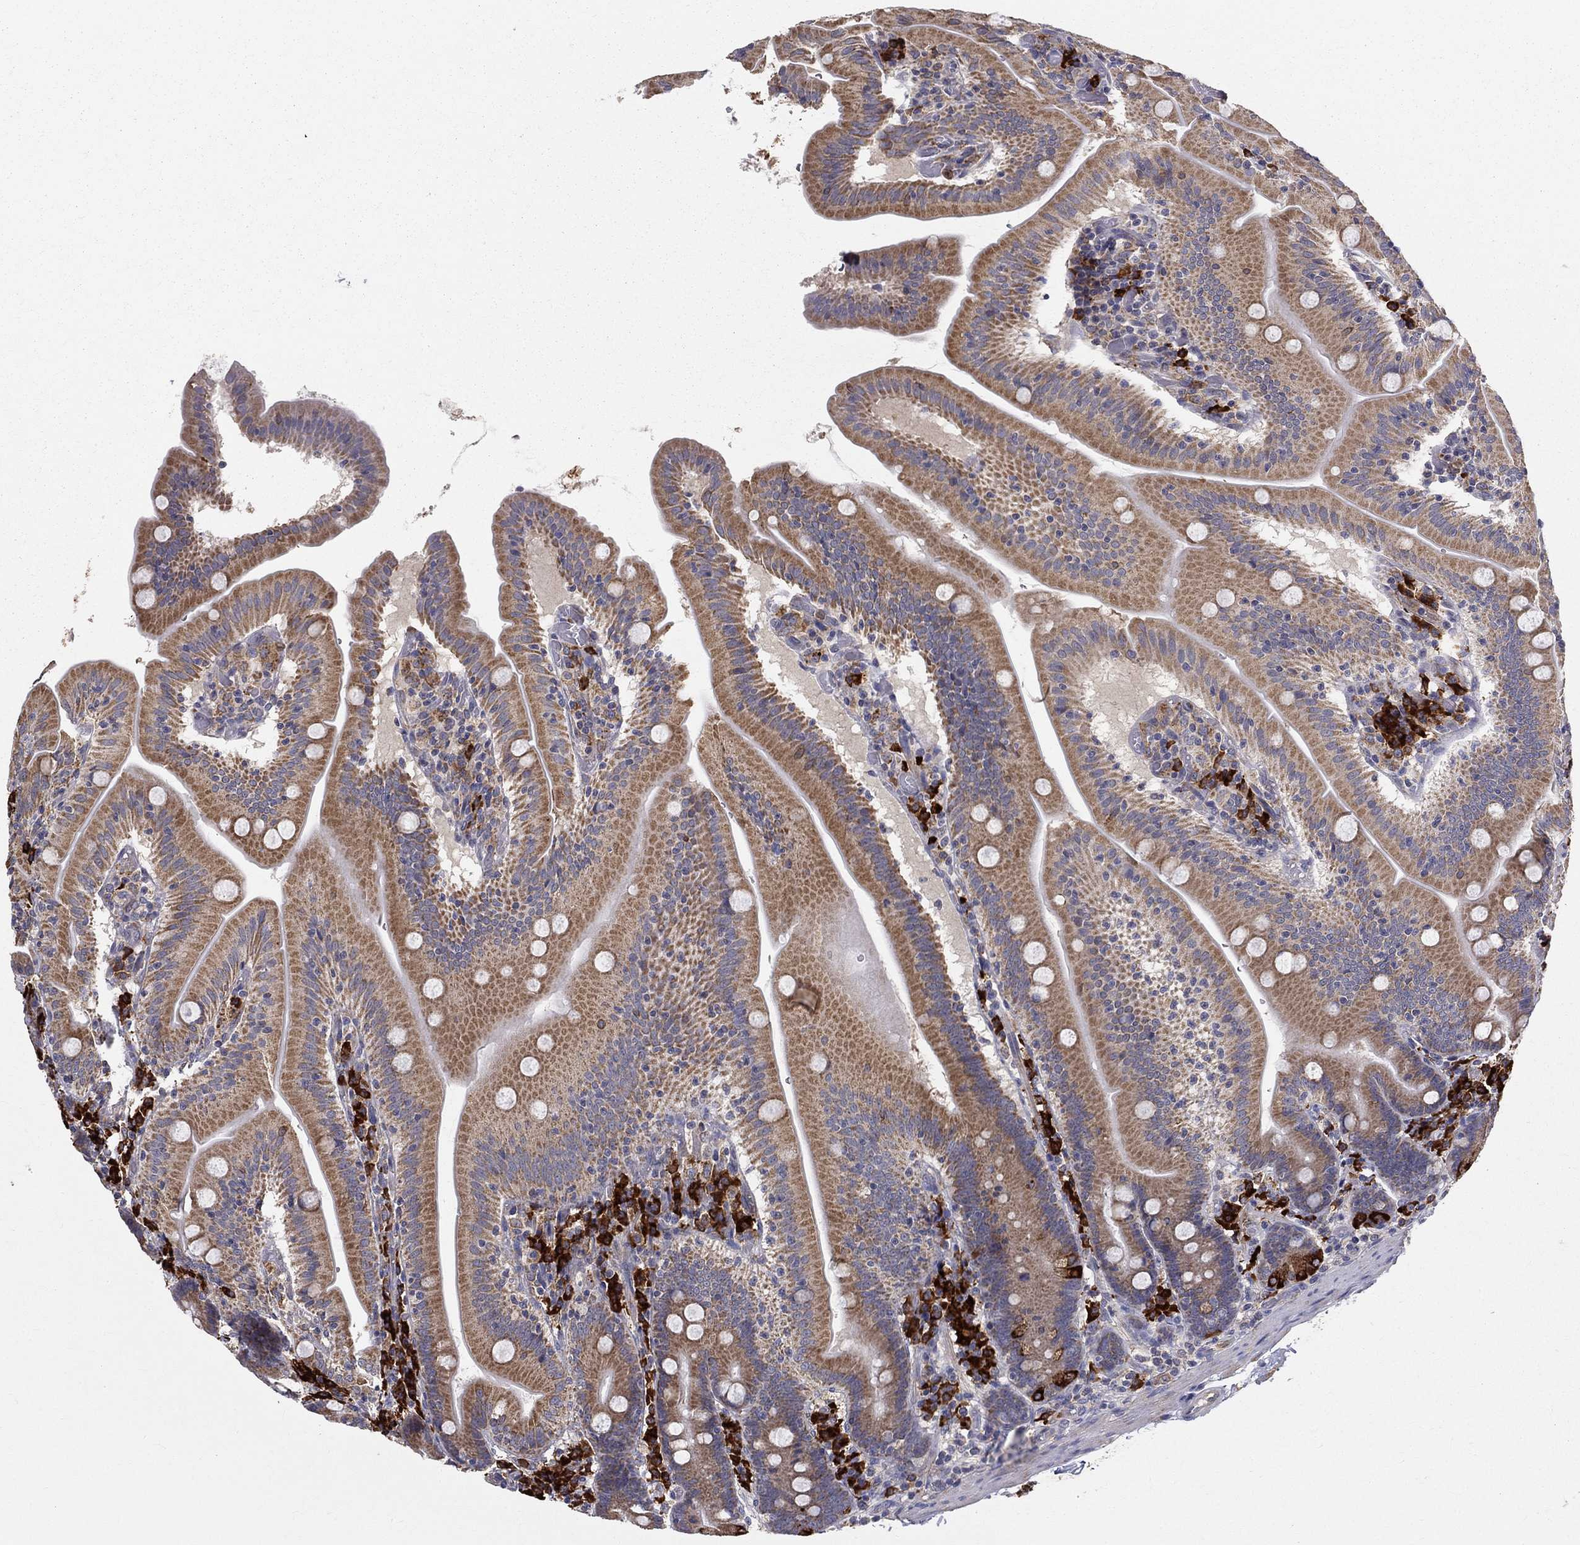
{"staining": {"intensity": "moderate", "quantity": ">75%", "location": "cytoplasmic/membranous"}, "tissue": "small intestine", "cell_type": "Glandular cells", "image_type": "normal", "snomed": [{"axis": "morphology", "description": "Normal tissue, NOS"}, {"axis": "topography", "description": "Small intestine"}], "caption": "Immunohistochemical staining of benign human small intestine reveals medium levels of moderate cytoplasmic/membranous expression in approximately >75% of glandular cells.", "gene": "PRDX4", "patient": {"sex": "male", "age": 37}}